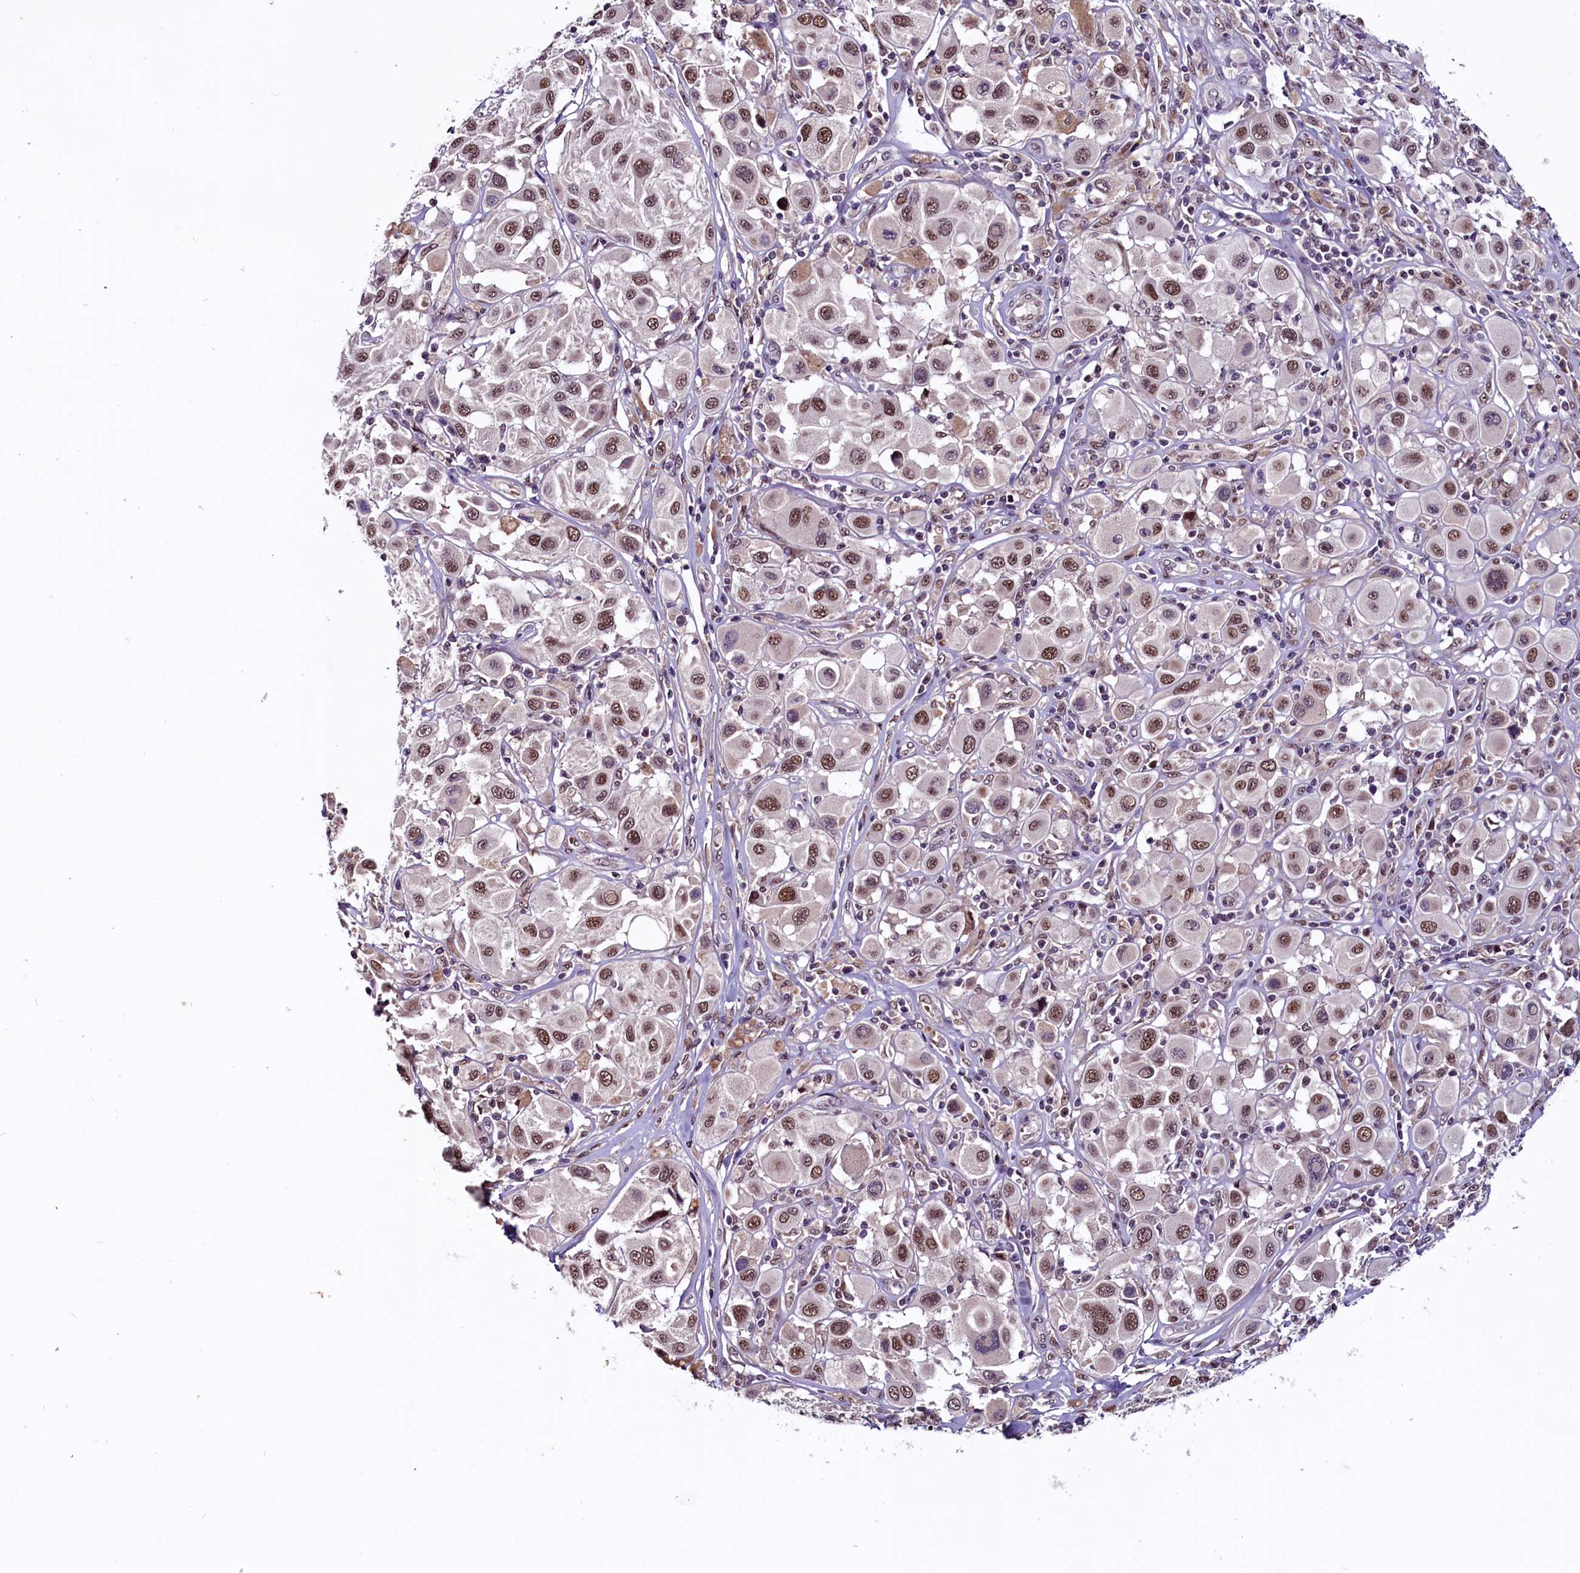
{"staining": {"intensity": "moderate", "quantity": ">75%", "location": "nuclear"}, "tissue": "melanoma", "cell_type": "Tumor cells", "image_type": "cancer", "snomed": [{"axis": "morphology", "description": "Malignant melanoma, Metastatic site"}, {"axis": "topography", "description": "Skin"}], "caption": "Melanoma stained with a brown dye reveals moderate nuclear positive positivity in approximately >75% of tumor cells.", "gene": "RNMT", "patient": {"sex": "male", "age": 41}}